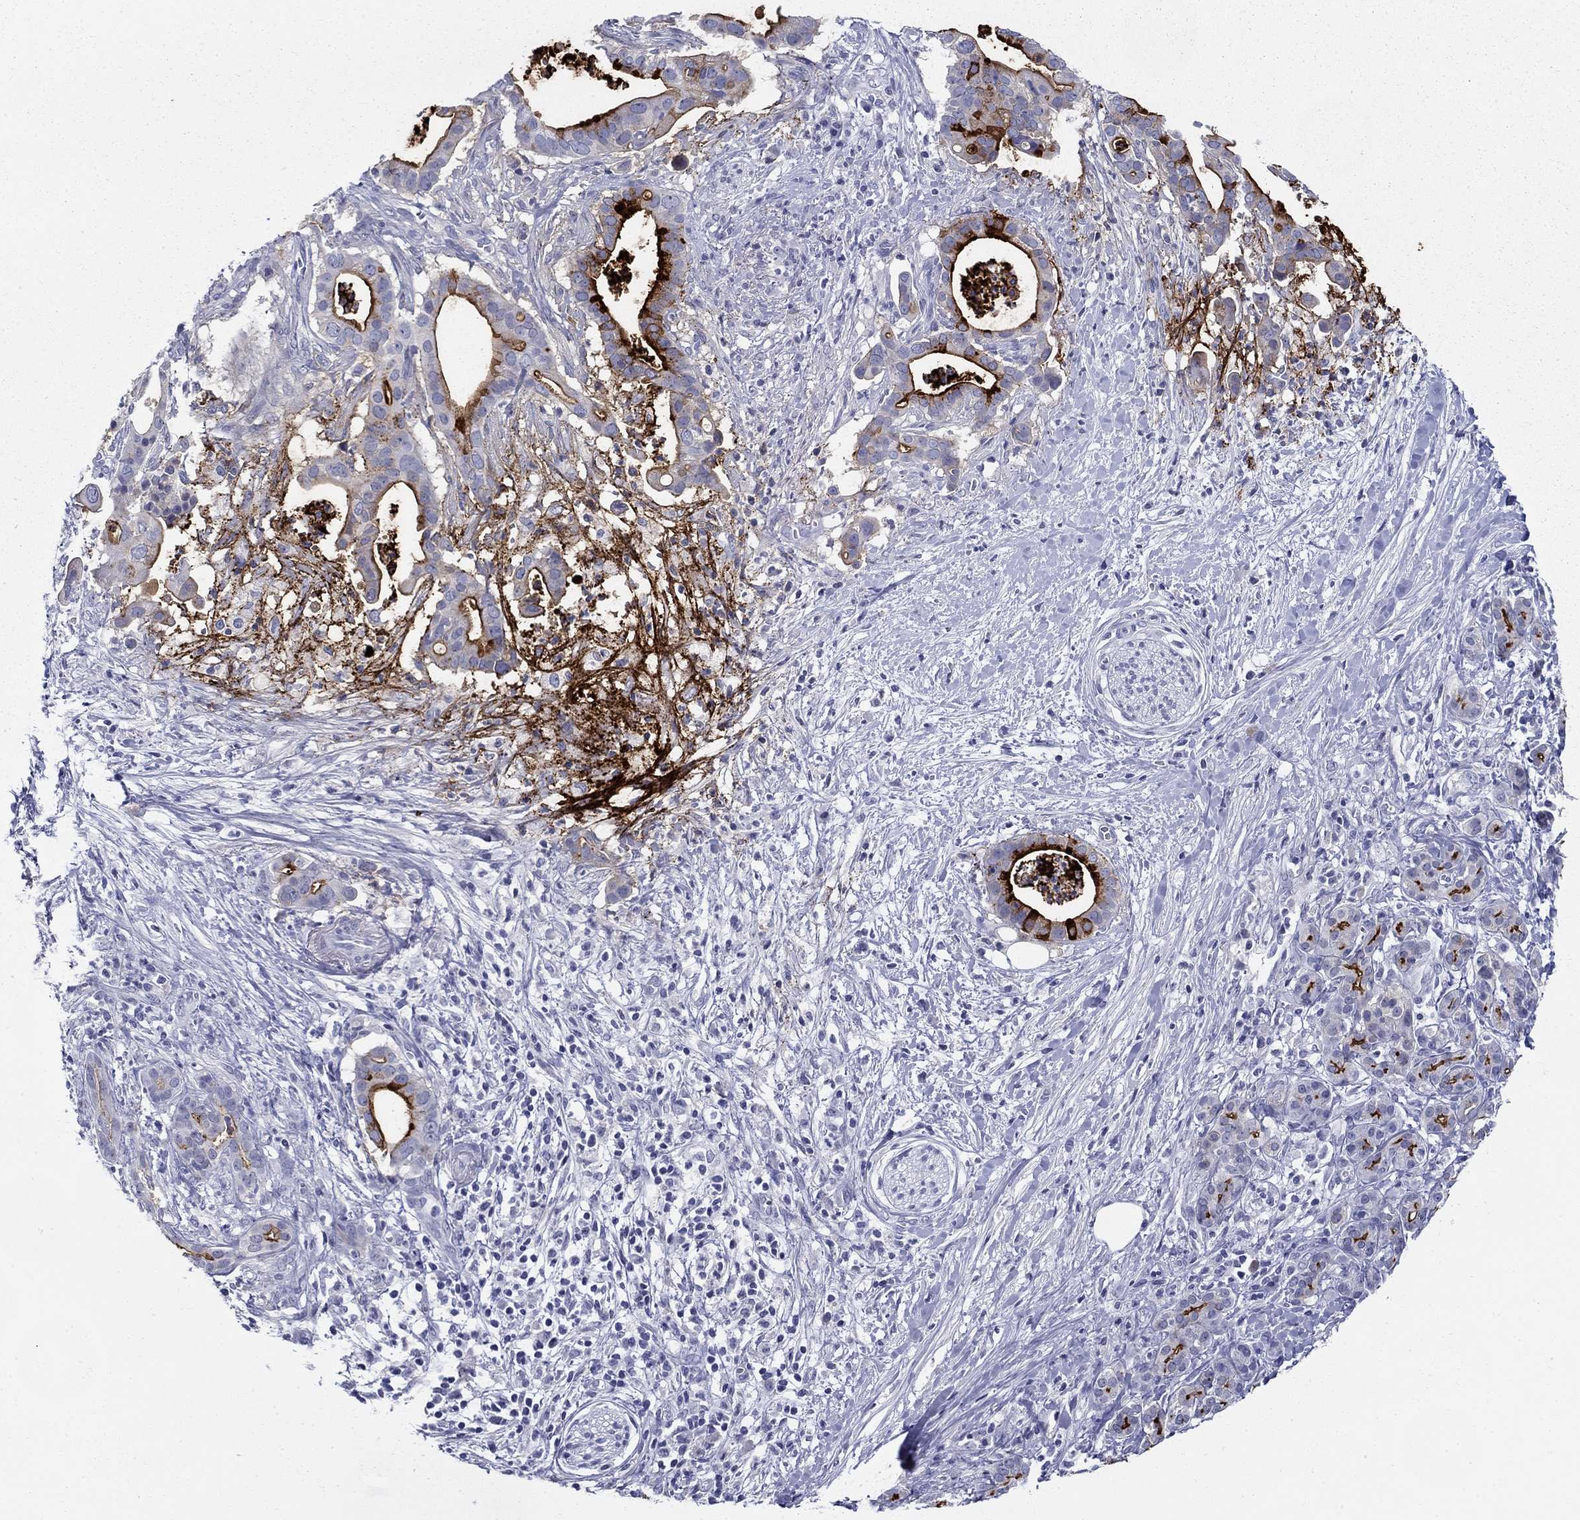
{"staining": {"intensity": "strong", "quantity": "25%-75%", "location": "cytoplasmic/membranous"}, "tissue": "pancreatic cancer", "cell_type": "Tumor cells", "image_type": "cancer", "snomed": [{"axis": "morphology", "description": "Adenocarcinoma, NOS"}, {"axis": "topography", "description": "Pancreas"}], "caption": "Pancreatic cancer stained with DAB immunohistochemistry (IHC) shows high levels of strong cytoplasmic/membranous positivity in approximately 25%-75% of tumor cells. The protein of interest is shown in brown color, while the nuclei are stained blue.", "gene": "C4orf19", "patient": {"sex": "male", "age": 61}}